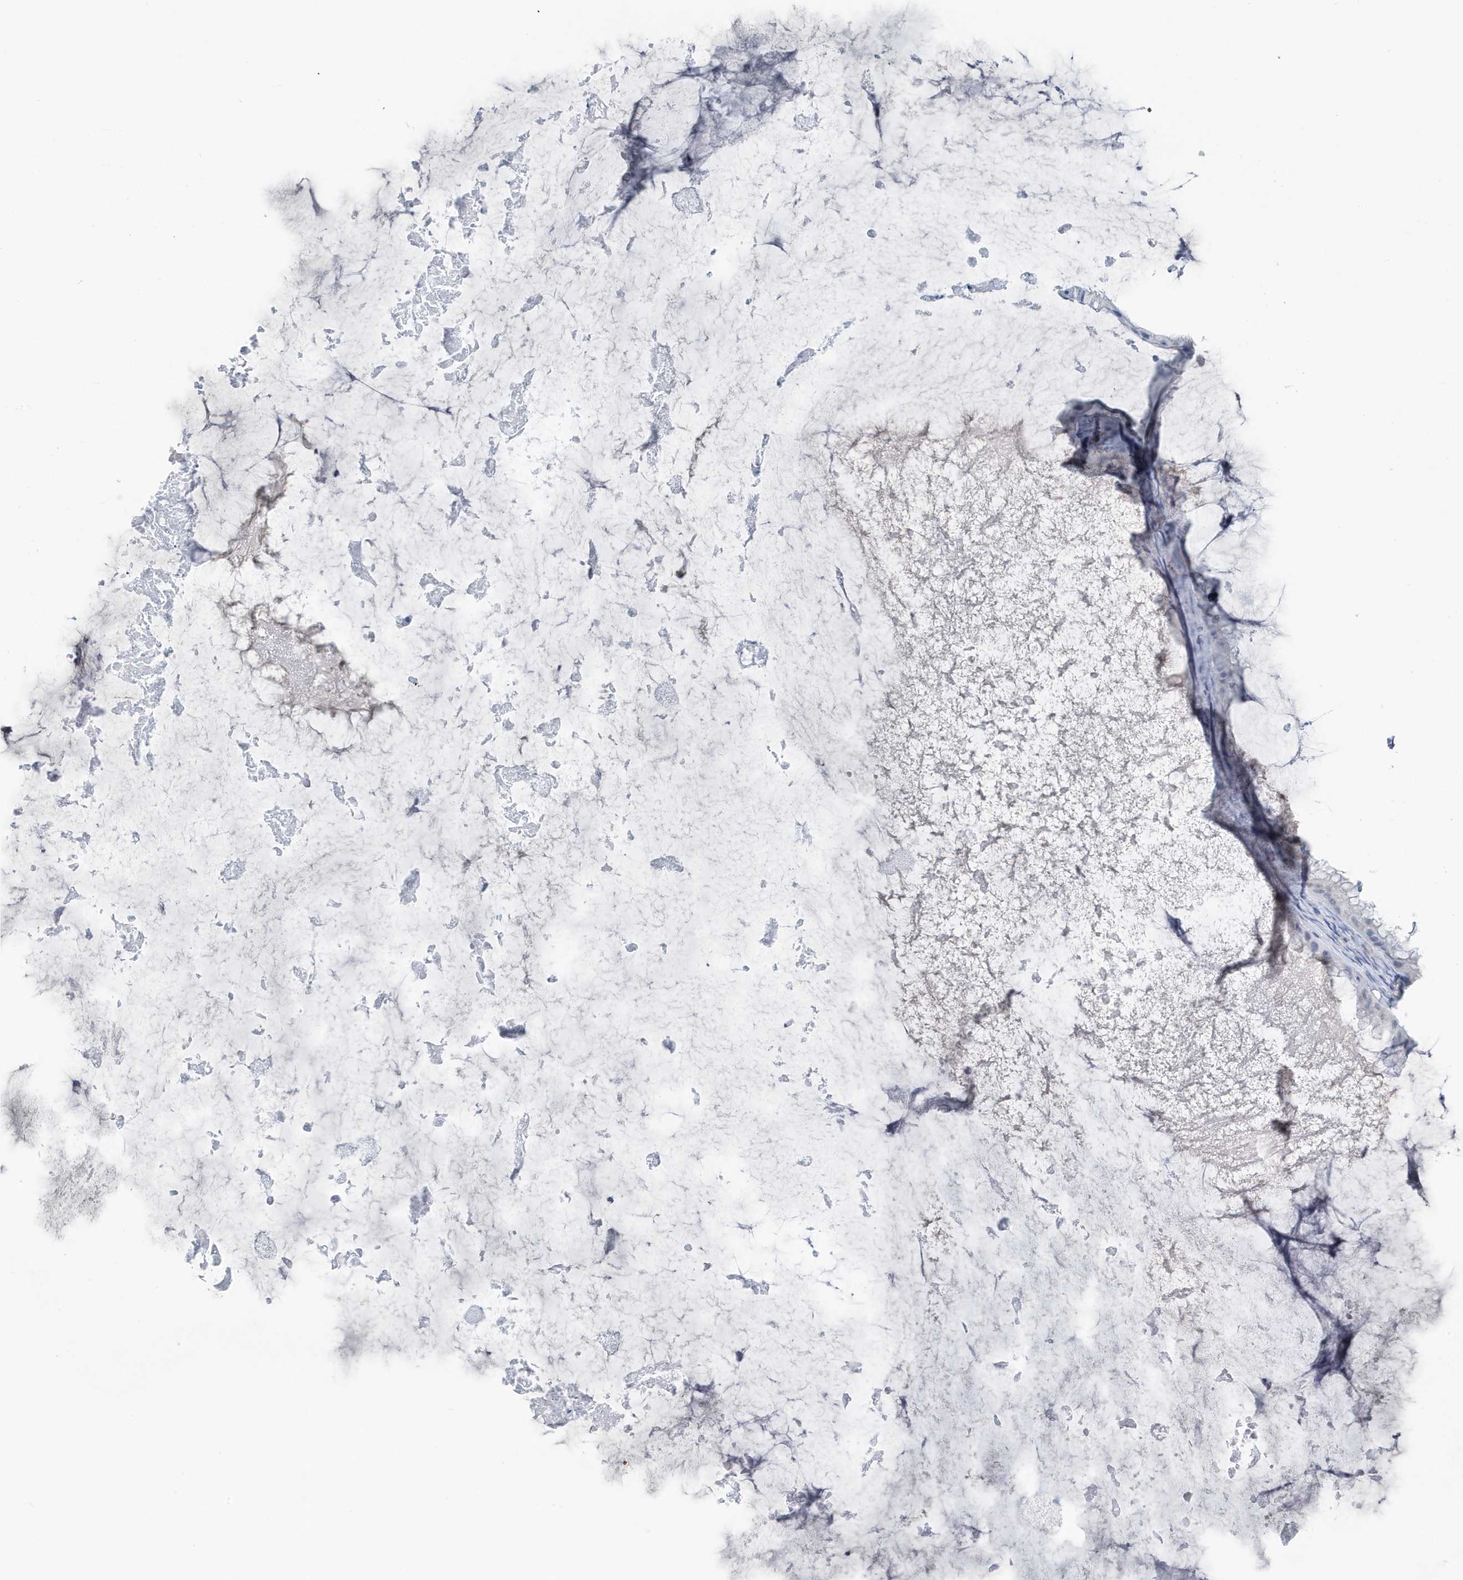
{"staining": {"intensity": "negative", "quantity": "none", "location": "none"}, "tissue": "ovarian cancer", "cell_type": "Tumor cells", "image_type": "cancer", "snomed": [{"axis": "morphology", "description": "Cystadenocarcinoma, mucinous, NOS"}, {"axis": "topography", "description": "Ovary"}], "caption": "Tumor cells show no significant protein positivity in mucinous cystadenocarcinoma (ovarian).", "gene": "UGT2B4", "patient": {"sex": "female", "age": 61}}